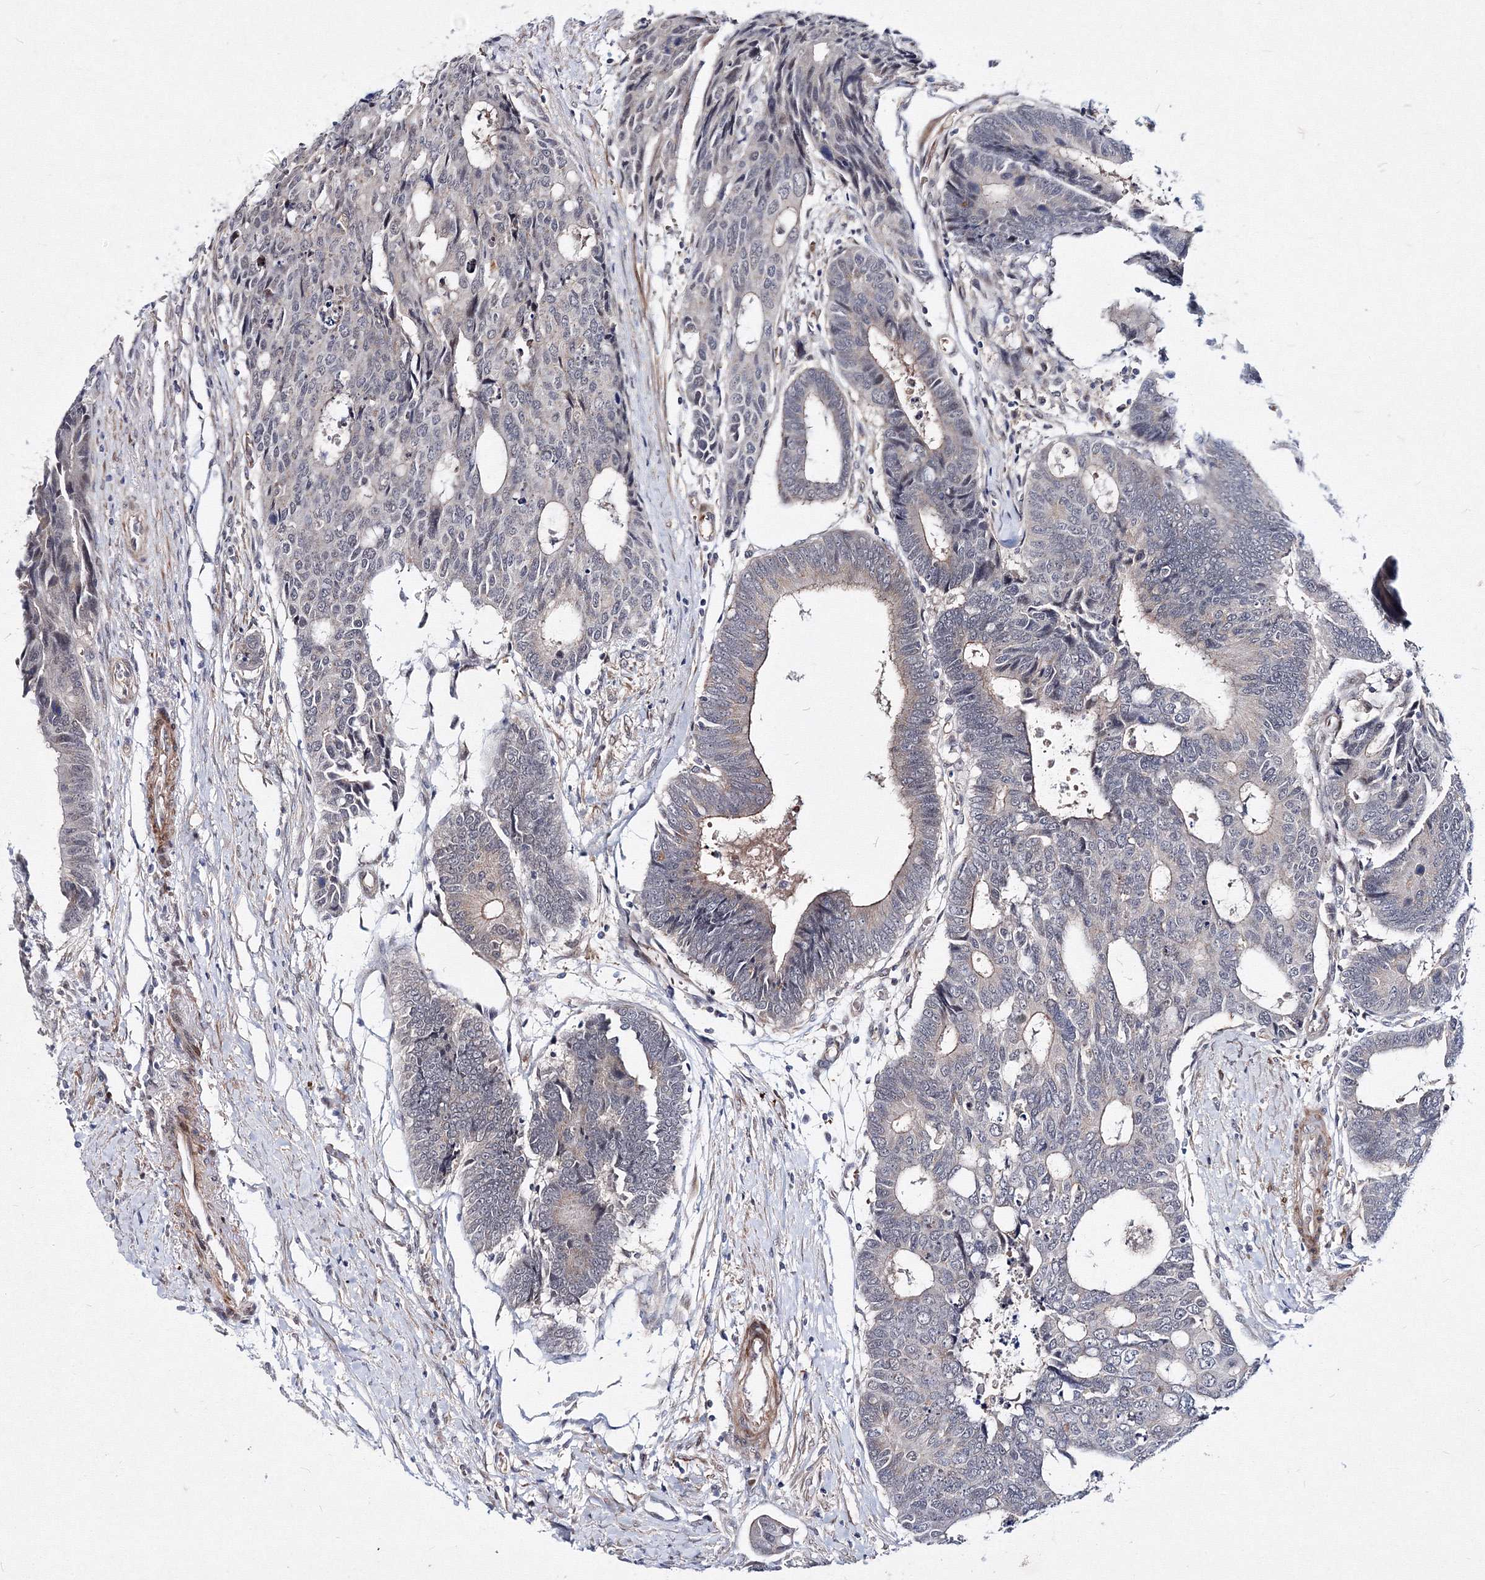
{"staining": {"intensity": "weak", "quantity": "<25%", "location": "cytoplasmic/membranous"}, "tissue": "colorectal cancer", "cell_type": "Tumor cells", "image_type": "cancer", "snomed": [{"axis": "morphology", "description": "Adenocarcinoma, NOS"}, {"axis": "topography", "description": "Rectum"}], "caption": "This is an immunohistochemistry histopathology image of human adenocarcinoma (colorectal). There is no positivity in tumor cells.", "gene": "C11orf52", "patient": {"sex": "male", "age": 84}}